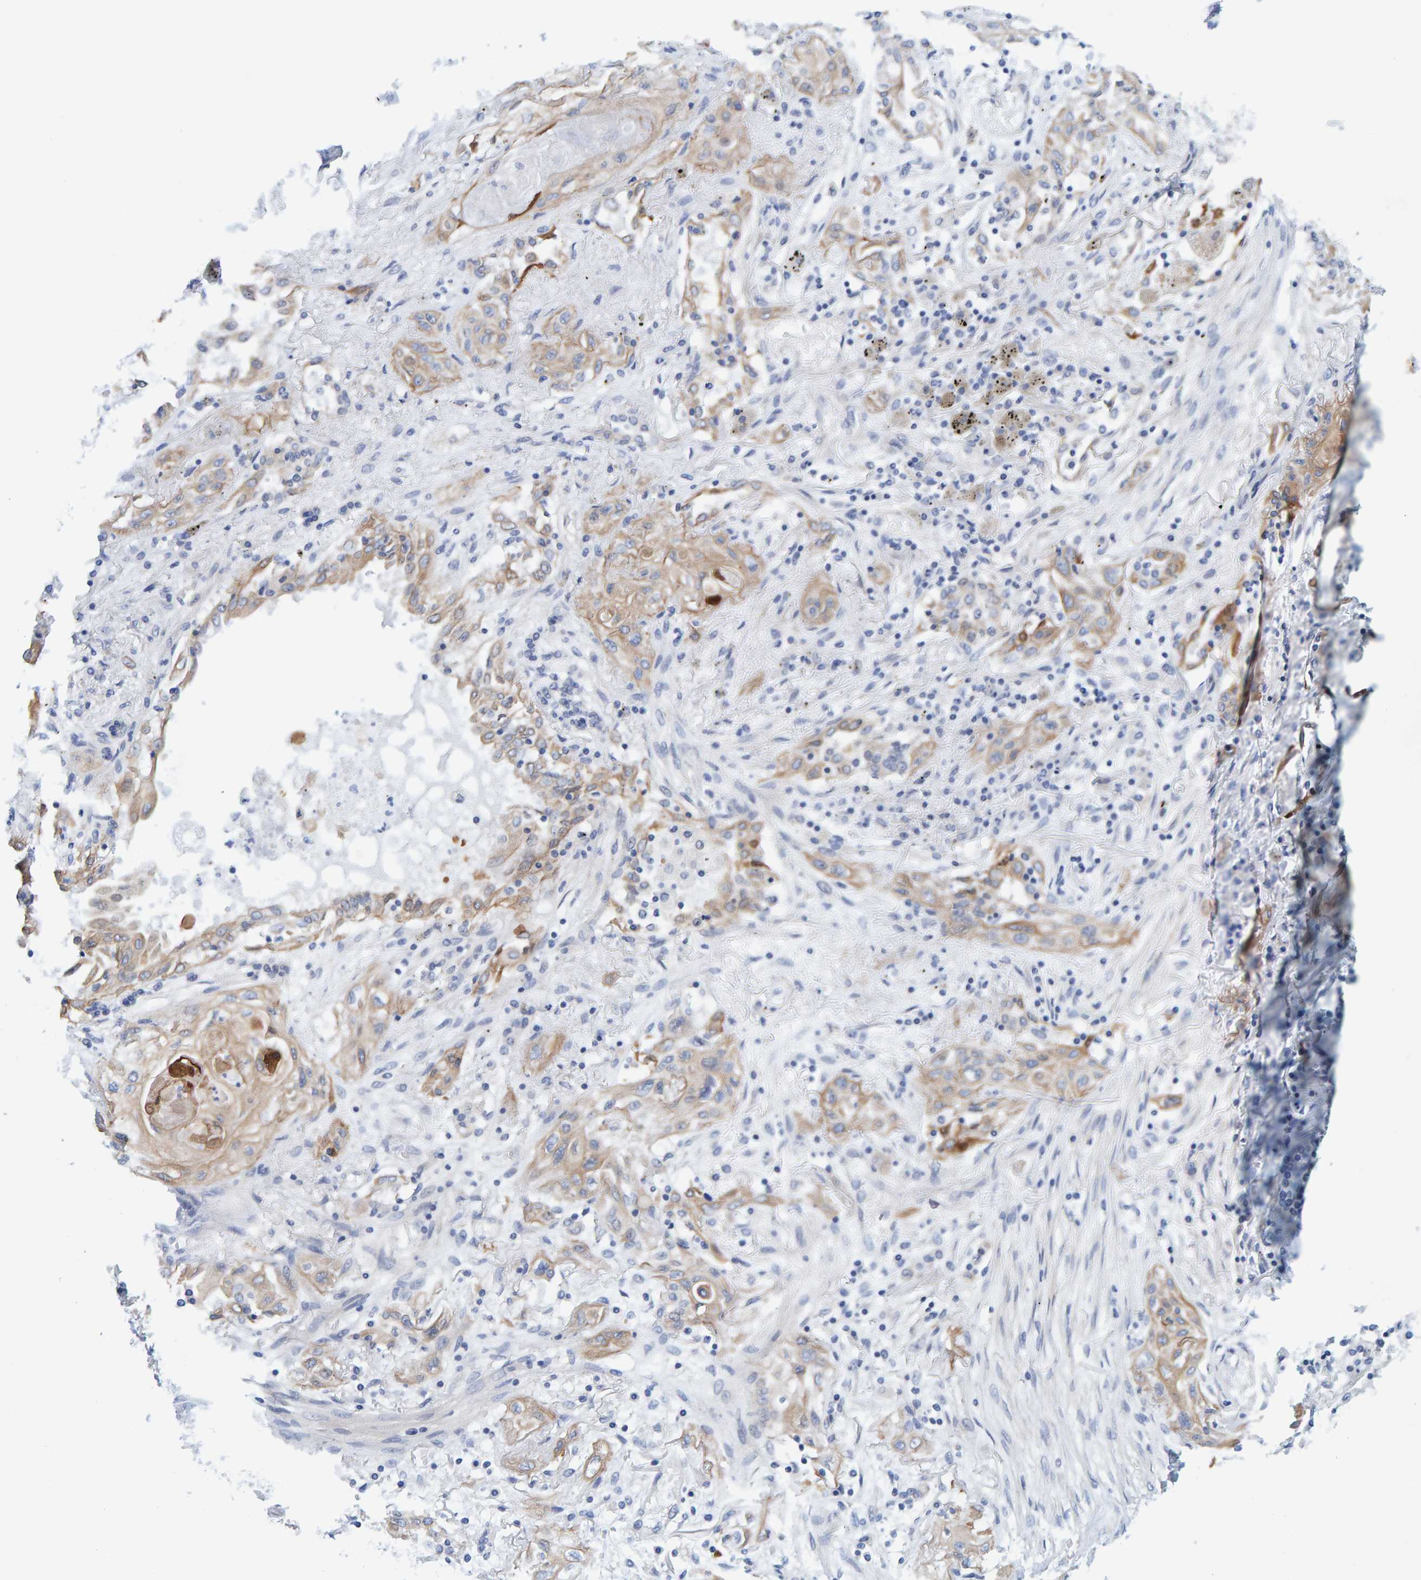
{"staining": {"intensity": "moderate", "quantity": ">75%", "location": "cytoplasmic/membranous"}, "tissue": "lung cancer", "cell_type": "Tumor cells", "image_type": "cancer", "snomed": [{"axis": "morphology", "description": "Squamous cell carcinoma, NOS"}, {"axis": "topography", "description": "Lung"}], "caption": "Protein analysis of squamous cell carcinoma (lung) tissue displays moderate cytoplasmic/membranous positivity in about >75% of tumor cells.", "gene": "JAKMIP3", "patient": {"sex": "female", "age": 47}}